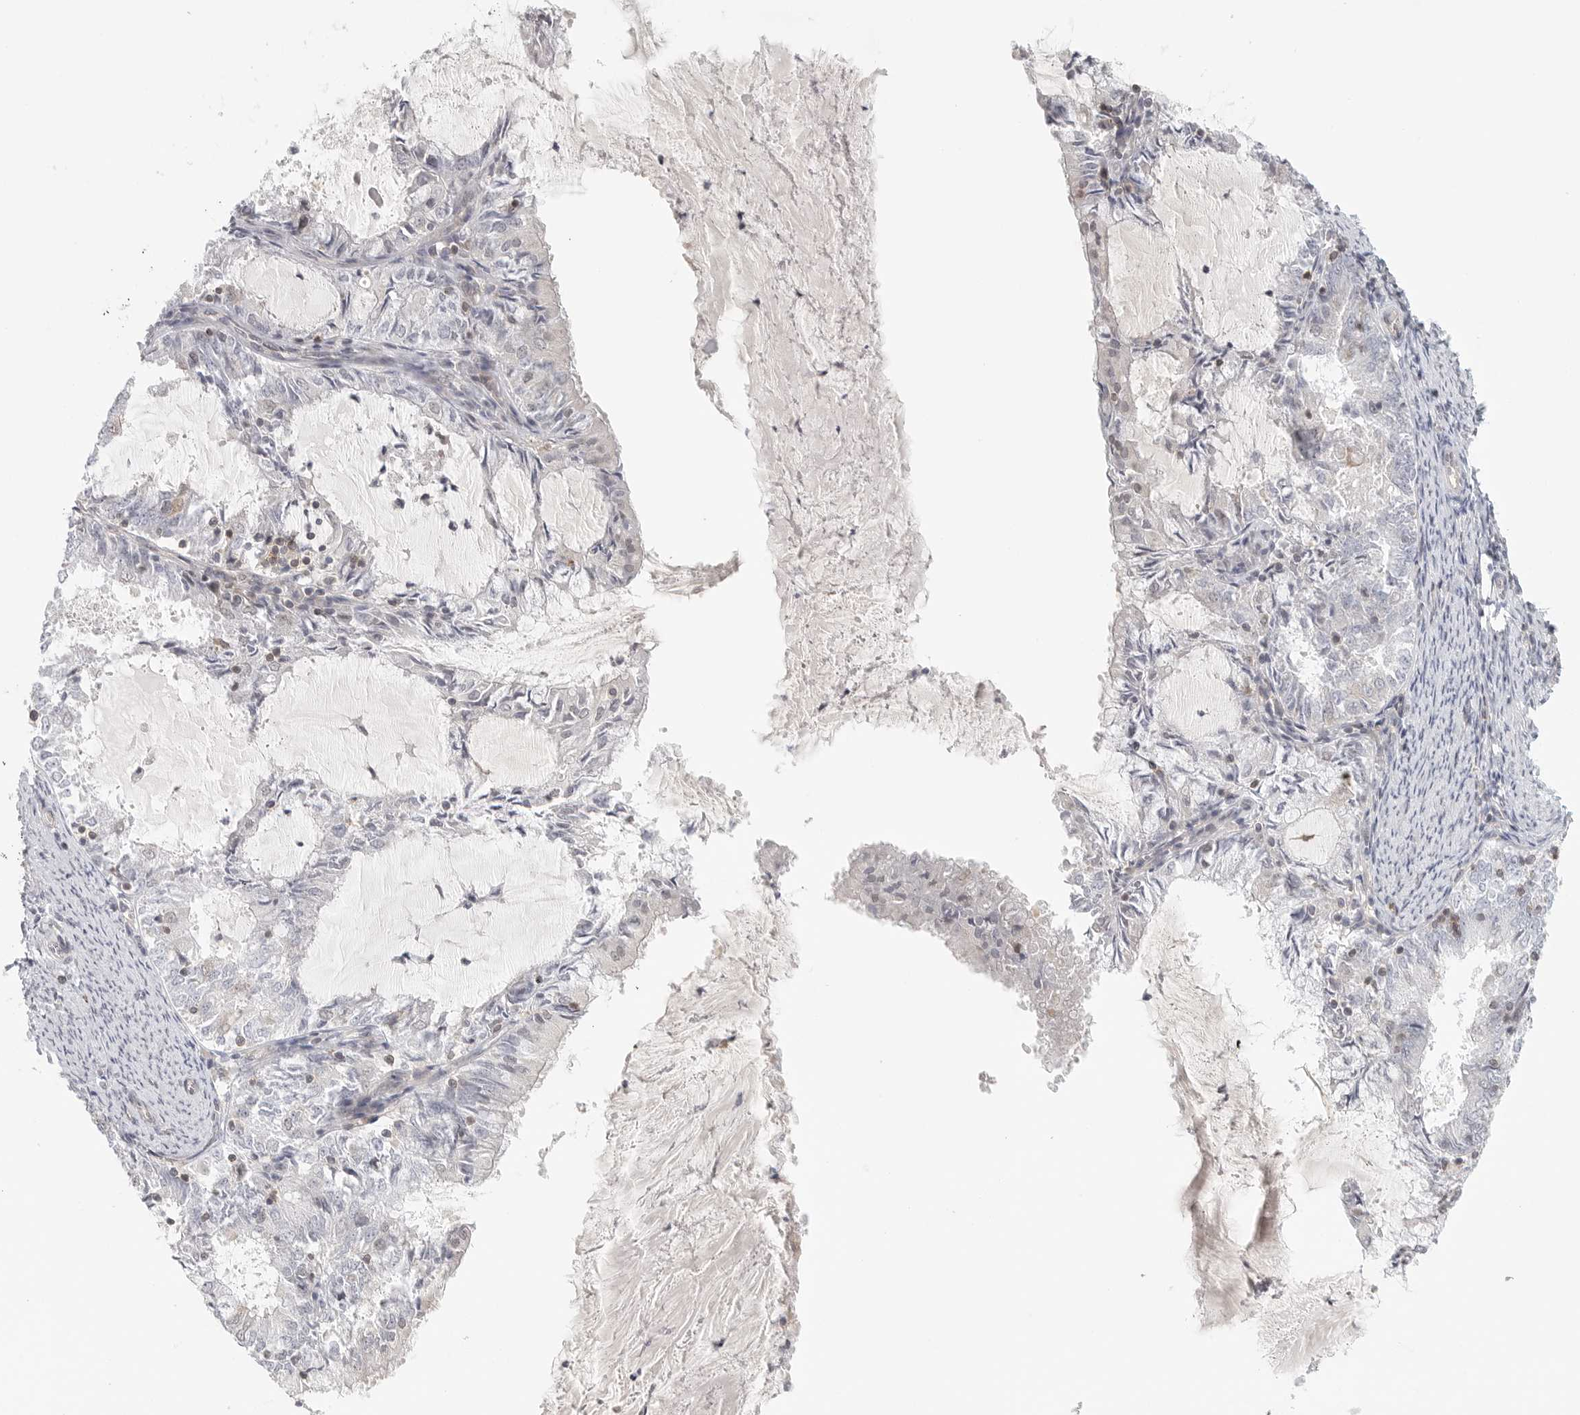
{"staining": {"intensity": "negative", "quantity": "none", "location": "none"}, "tissue": "endometrial cancer", "cell_type": "Tumor cells", "image_type": "cancer", "snomed": [{"axis": "morphology", "description": "Adenocarcinoma, NOS"}, {"axis": "topography", "description": "Endometrium"}], "caption": "A histopathology image of endometrial cancer (adenocarcinoma) stained for a protein reveals no brown staining in tumor cells. (DAB IHC, high magnification).", "gene": "HDAC6", "patient": {"sex": "female", "age": 57}}